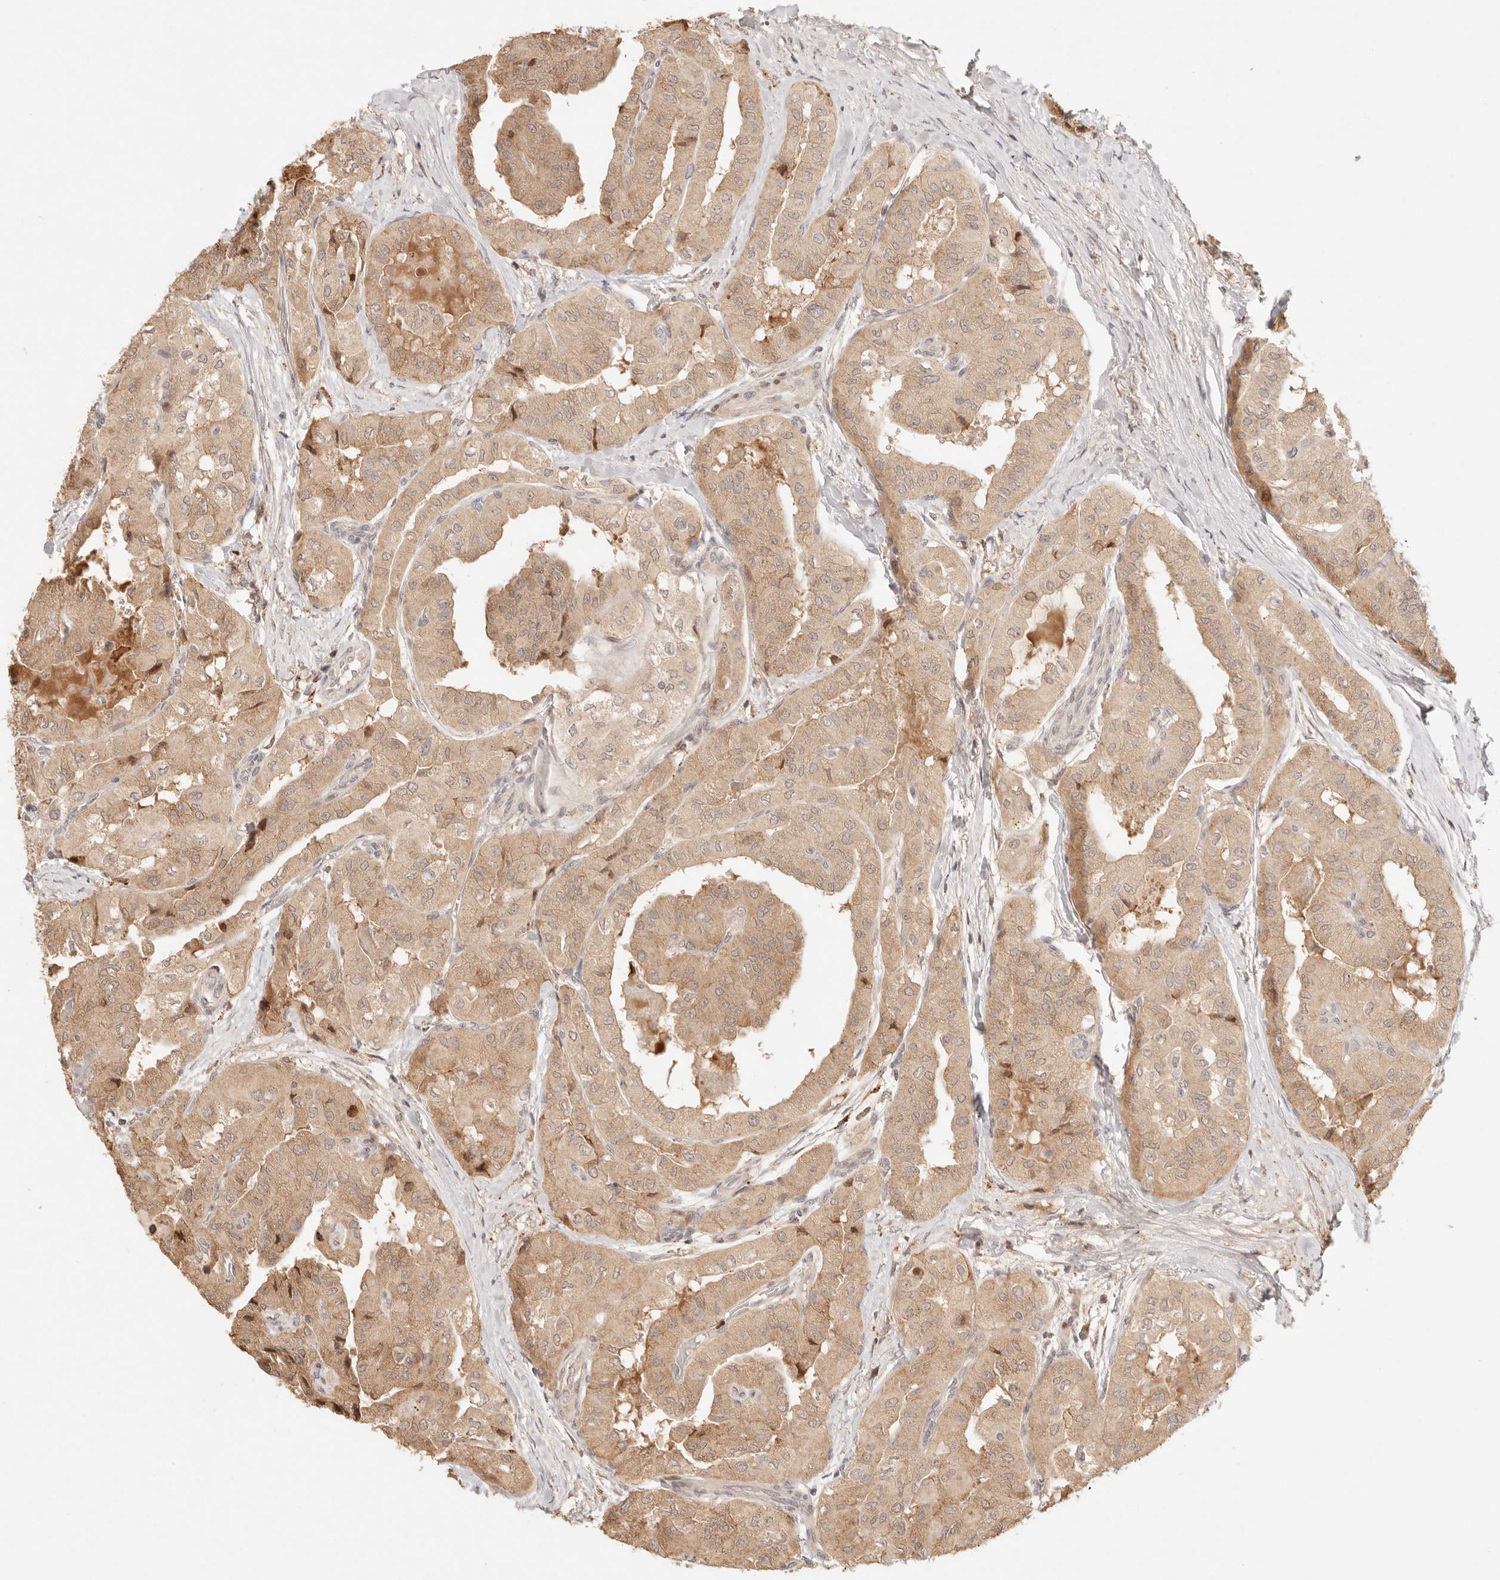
{"staining": {"intensity": "moderate", "quantity": ">75%", "location": "cytoplasmic/membranous,nuclear"}, "tissue": "thyroid cancer", "cell_type": "Tumor cells", "image_type": "cancer", "snomed": [{"axis": "morphology", "description": "Papillary adenocarcinoma, NOS"}, {"axis": "topography", "description": "Thyroid gland"}], "caption": "High-magnification brightfield microscopy of papillary adenocarcinoma (thyroid) stained with DAB (brown) and counterstained with hematoxylin (blue). tumor cells exhibit moderate cytoplasmic/membranous and nuclear staining is present in approximately>75% of cells.", "gene": "PHLDA3", "patient": {"sex": "female", "age": 59}}